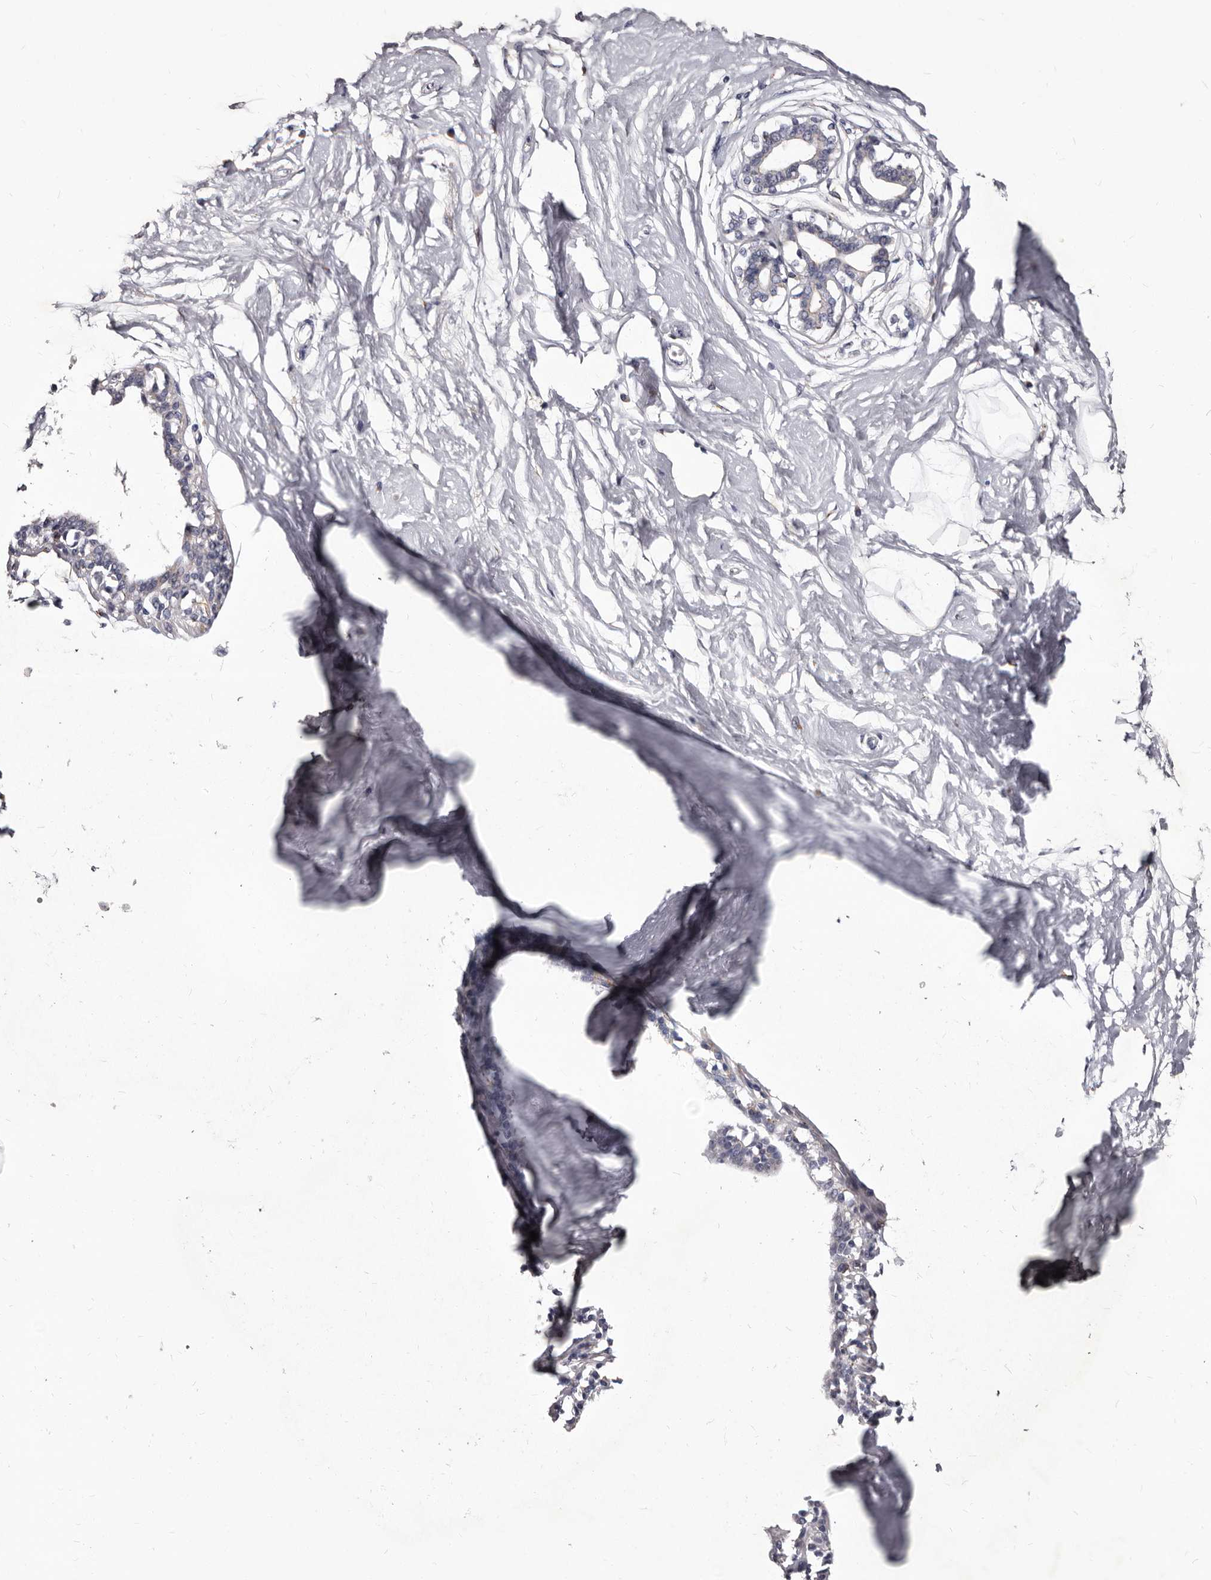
{"staining": {"intensity": "negative", "quantity": "none", "location": "none"}, "tissue": "breast", "cell_type": "Adipocytes", "image_type": "normal", "snomed": [{"axis": "morphology", "description": "Normal tissue, NOS"}, {"axis": "topography", "description": "Breast"}], "caption": "Immunohistochemistry histopathology image of normal breast stained for a protein (brown), which demonstrates no staining in adipocytes.", "gene": "AUNIP", "patient": {"sex": "female", "age": 45}}